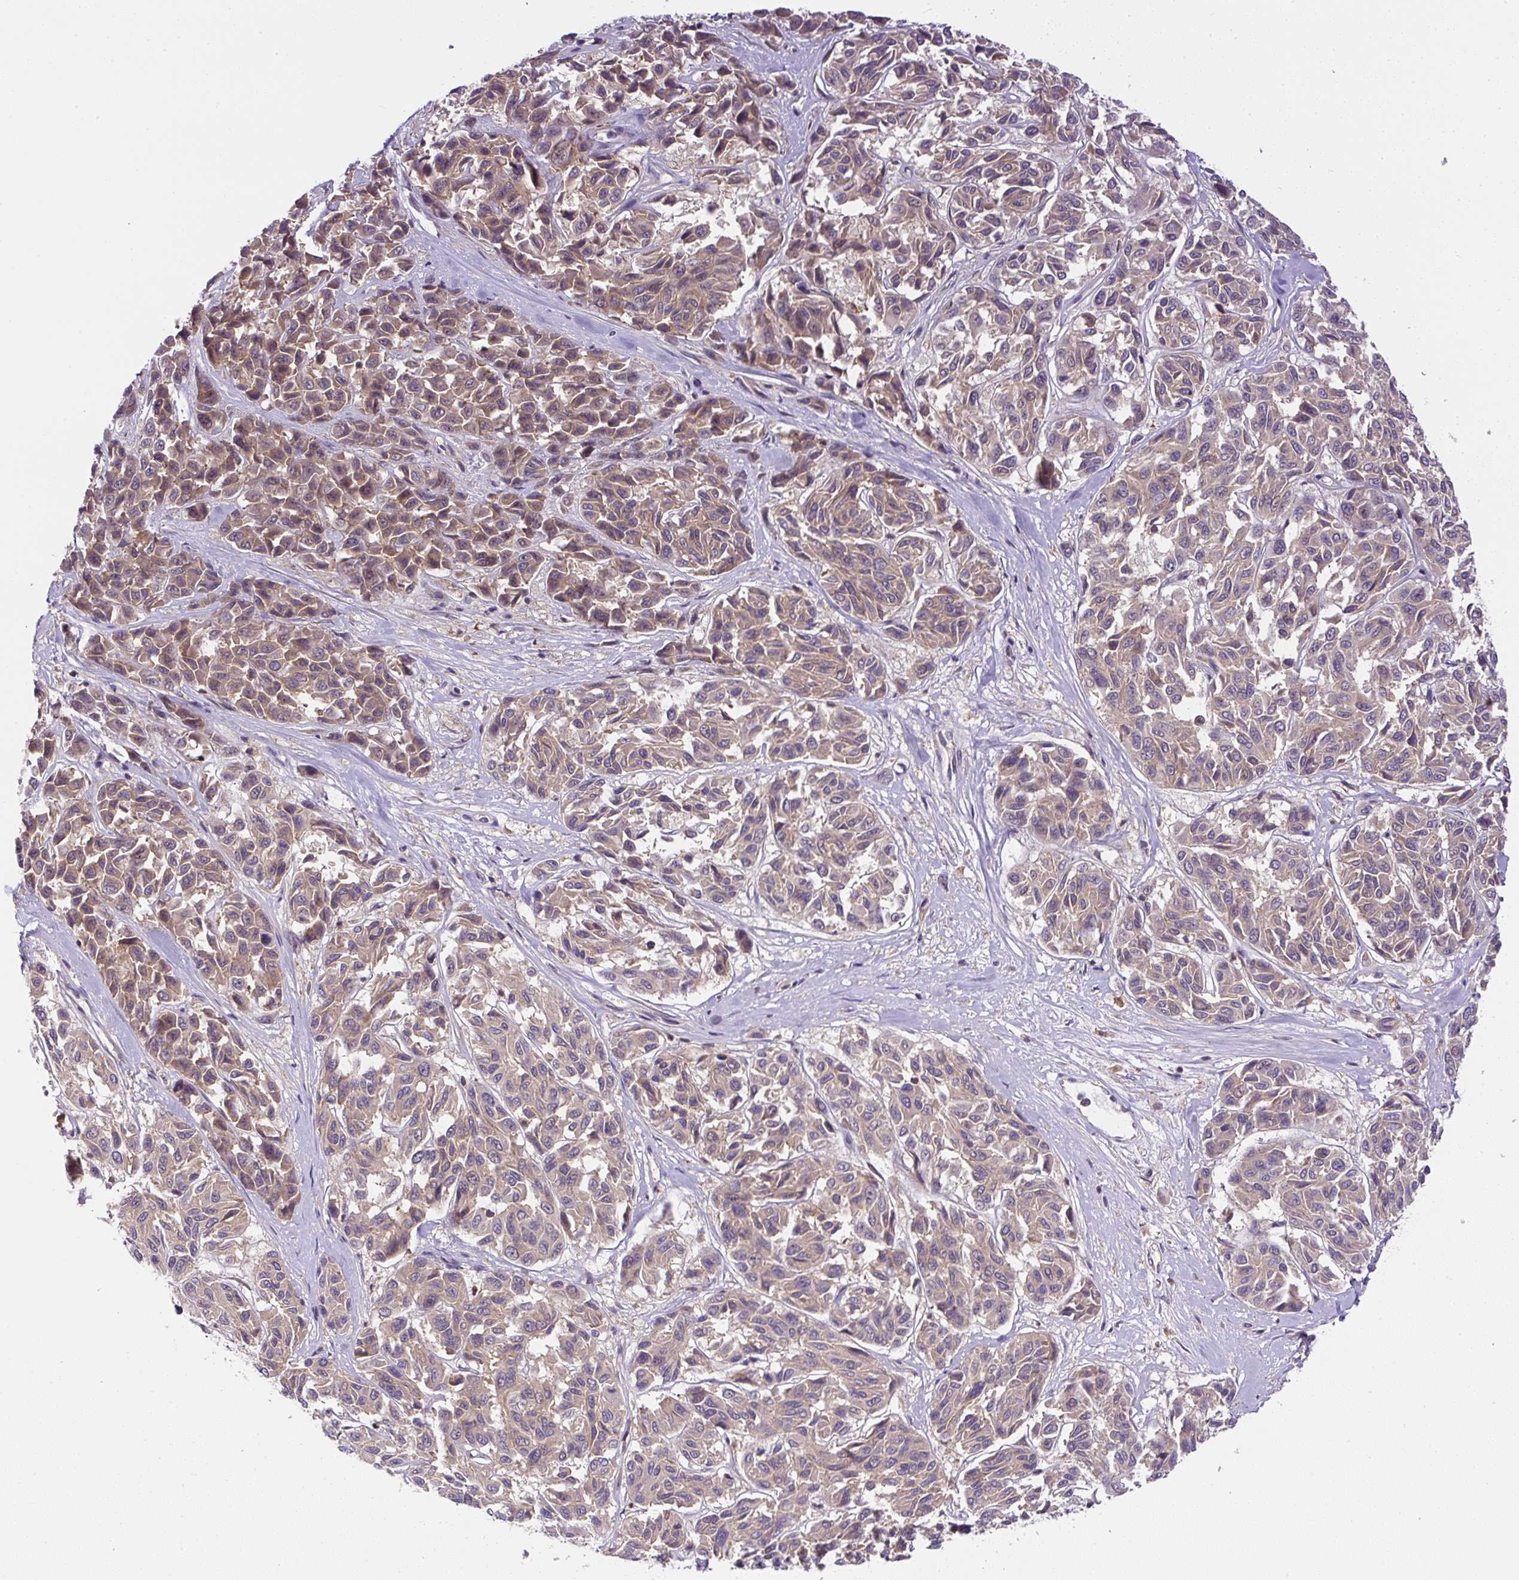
{"staining": {"intensity": "moderate", "quantity": "<25%", "location": "cytoplasmic/membranous"}, "tissue": "melanoma", "cell_type": "Tumor cells", "image_type": "cancer", "snomed": [{"axis": "morphology", "description": "Malignant melanoma, NOS"}, {"axis": "topography", "description": "Skin"}], "caption": "Malignant melanoma tissue shows moderate cytoplasmic/membranous staining in approximately <25% of tumor cells, visualized by immunohistochemistry. Immunohistochemistry stains the protein of interest in brown and the nuclei are stained blue.", "gene": "CCDC28A", "patient": {"sex": "female", "age": 66}}